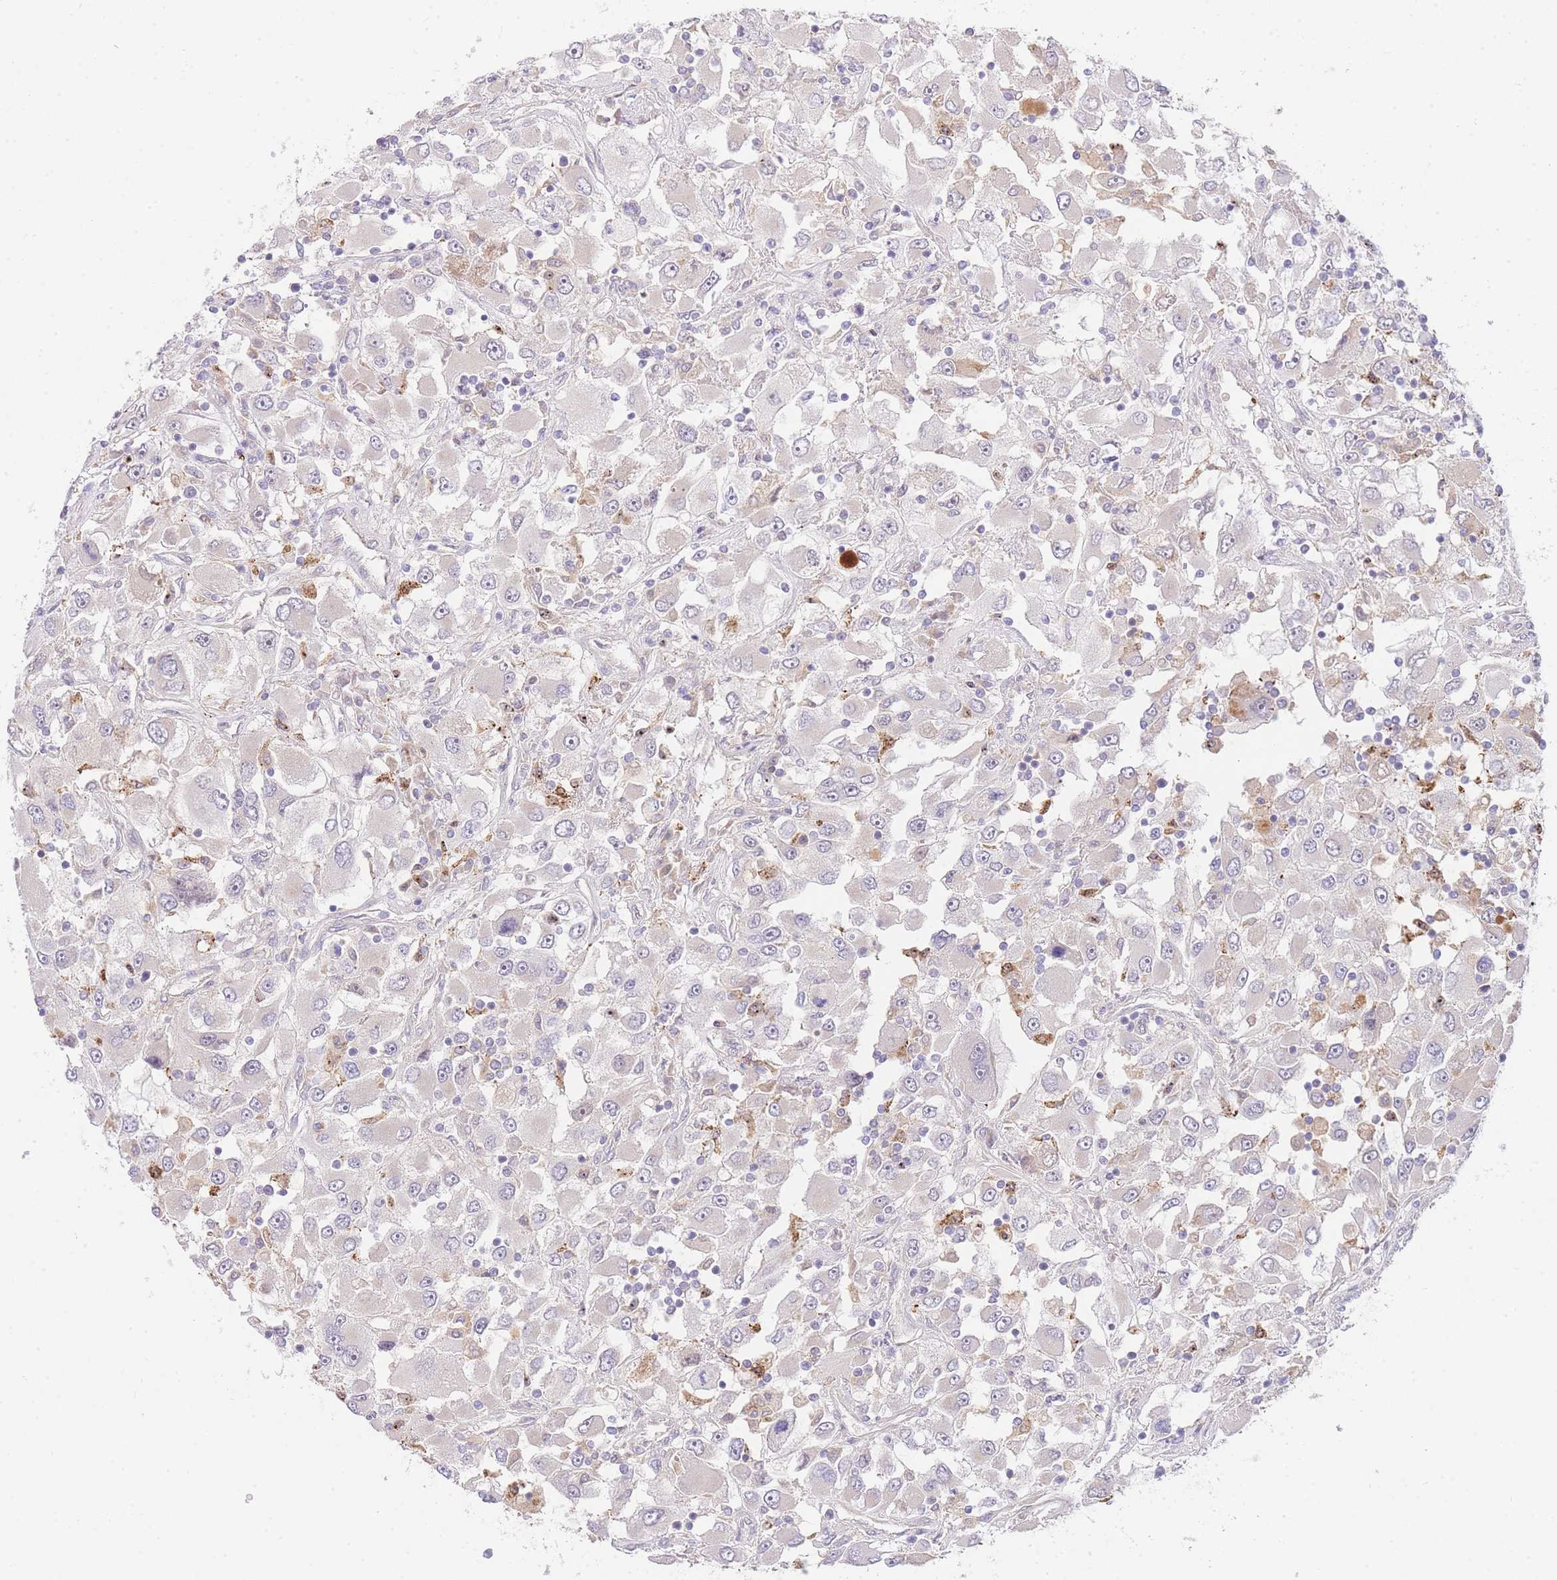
{"staining": {"intensity": "negative", "quantity": "none", "location": "none"}, "tissue": "renal cancer", "cell_type": "Tumor cells", "image_type": "cancer", "snomed": [{"axis": "morphology", "description": "Adenocarcinoma, NOS"}, {"axis": "topography", "description": "Kidney"}], "caption": "Immunohistochemistry of renal adenocarcinoma demonstrates no positivity in tumor cells.", "gene": "SLC25A33", "patient": {"sex": "female", "age": 52}}